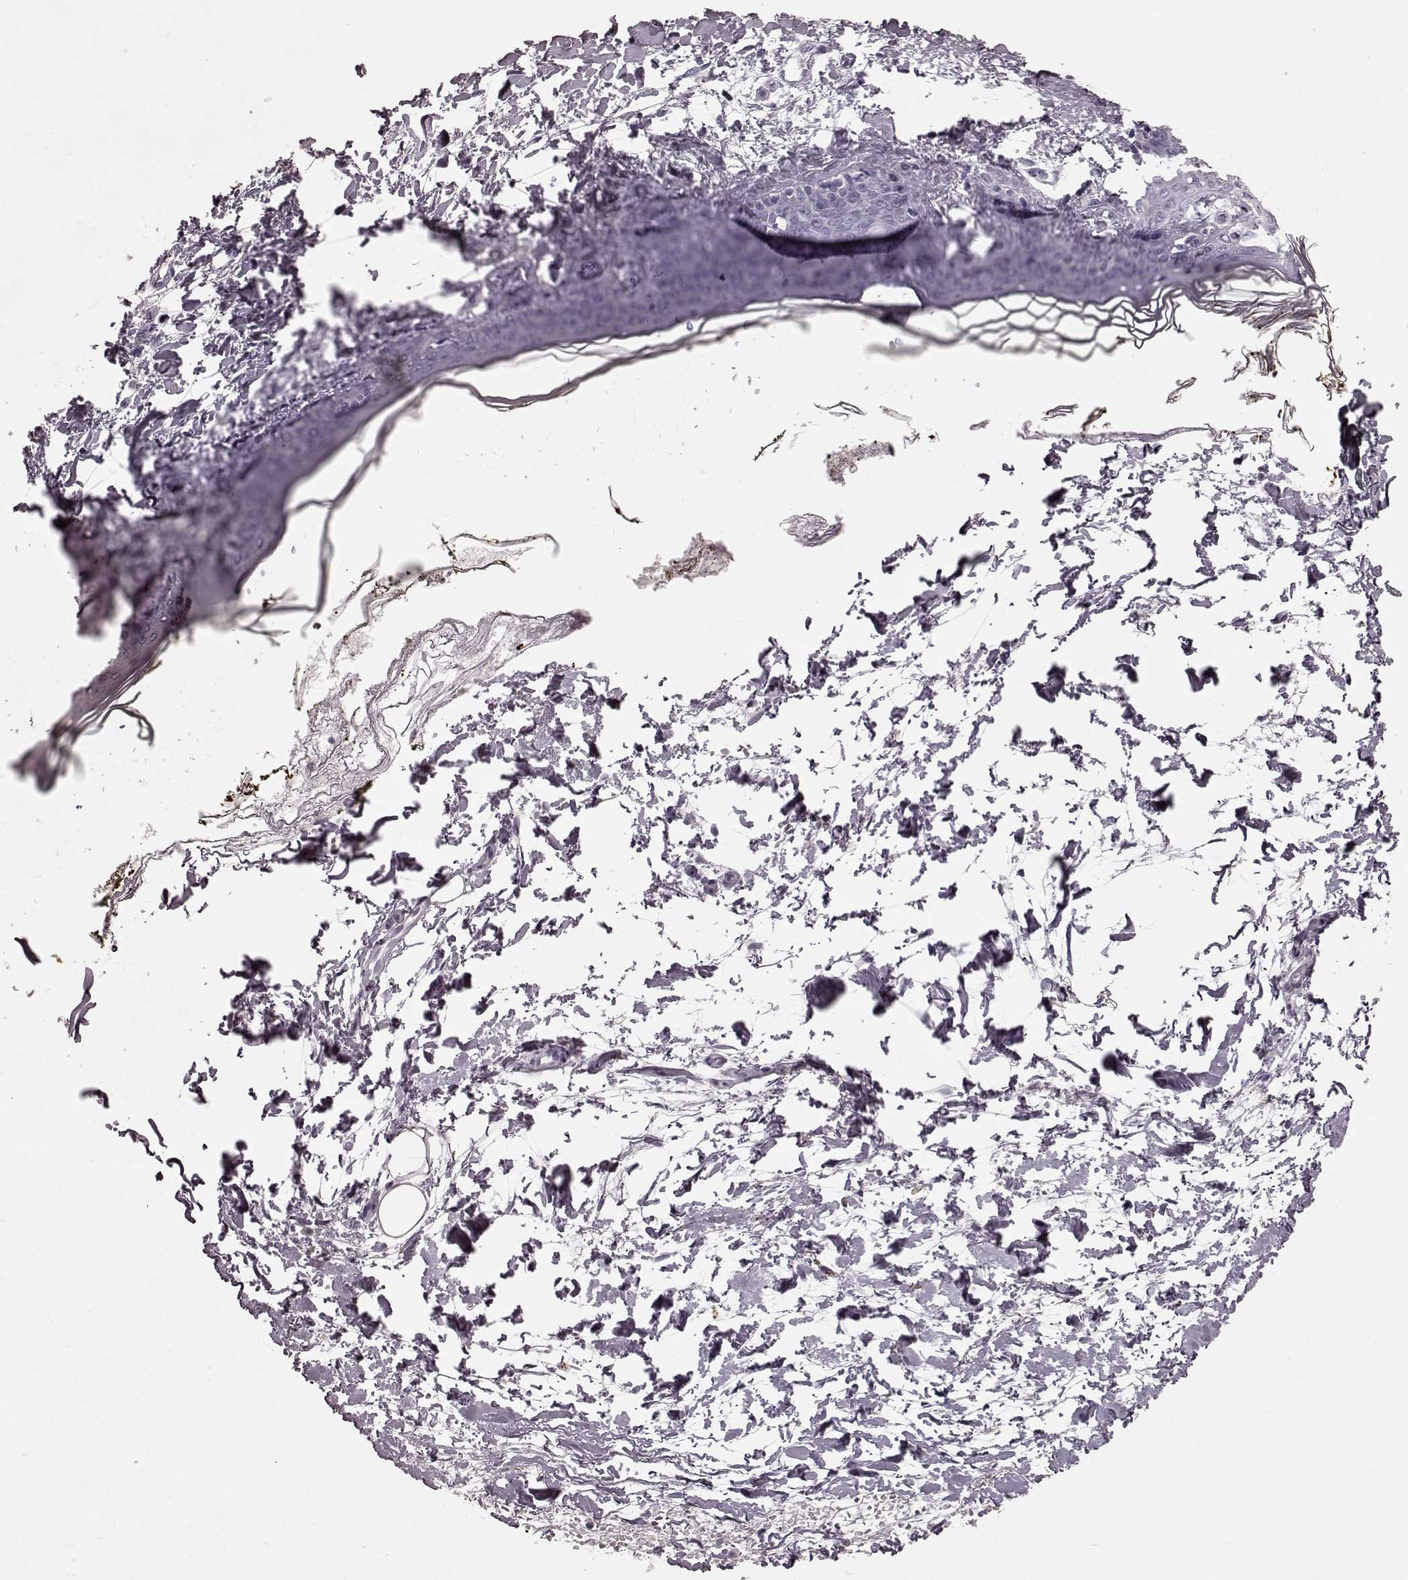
{"staining": {"intensity": "negative", "quantity": "none", "location": "none"}, "tissue": "skin", "cell_type": "Fibroblasts", "image_type": "normal", "snomed": [{"axis": "morphology", "description": "Normal tissue, NOS"}, {"axis": "topography", "description": "Skin"}], "caption": "Skin was stained to show a protein in brown. There is no significant staining in fibroblasts. (Stains: DAB (3,3'-diaminobenzidine) immunohistochemistry (IHC) with hematoxylin counter stain, Microscopy: brightfield microscopy at high magnification).", "gene": "CST7", "patient": {"sex": "female", "age": 34}}